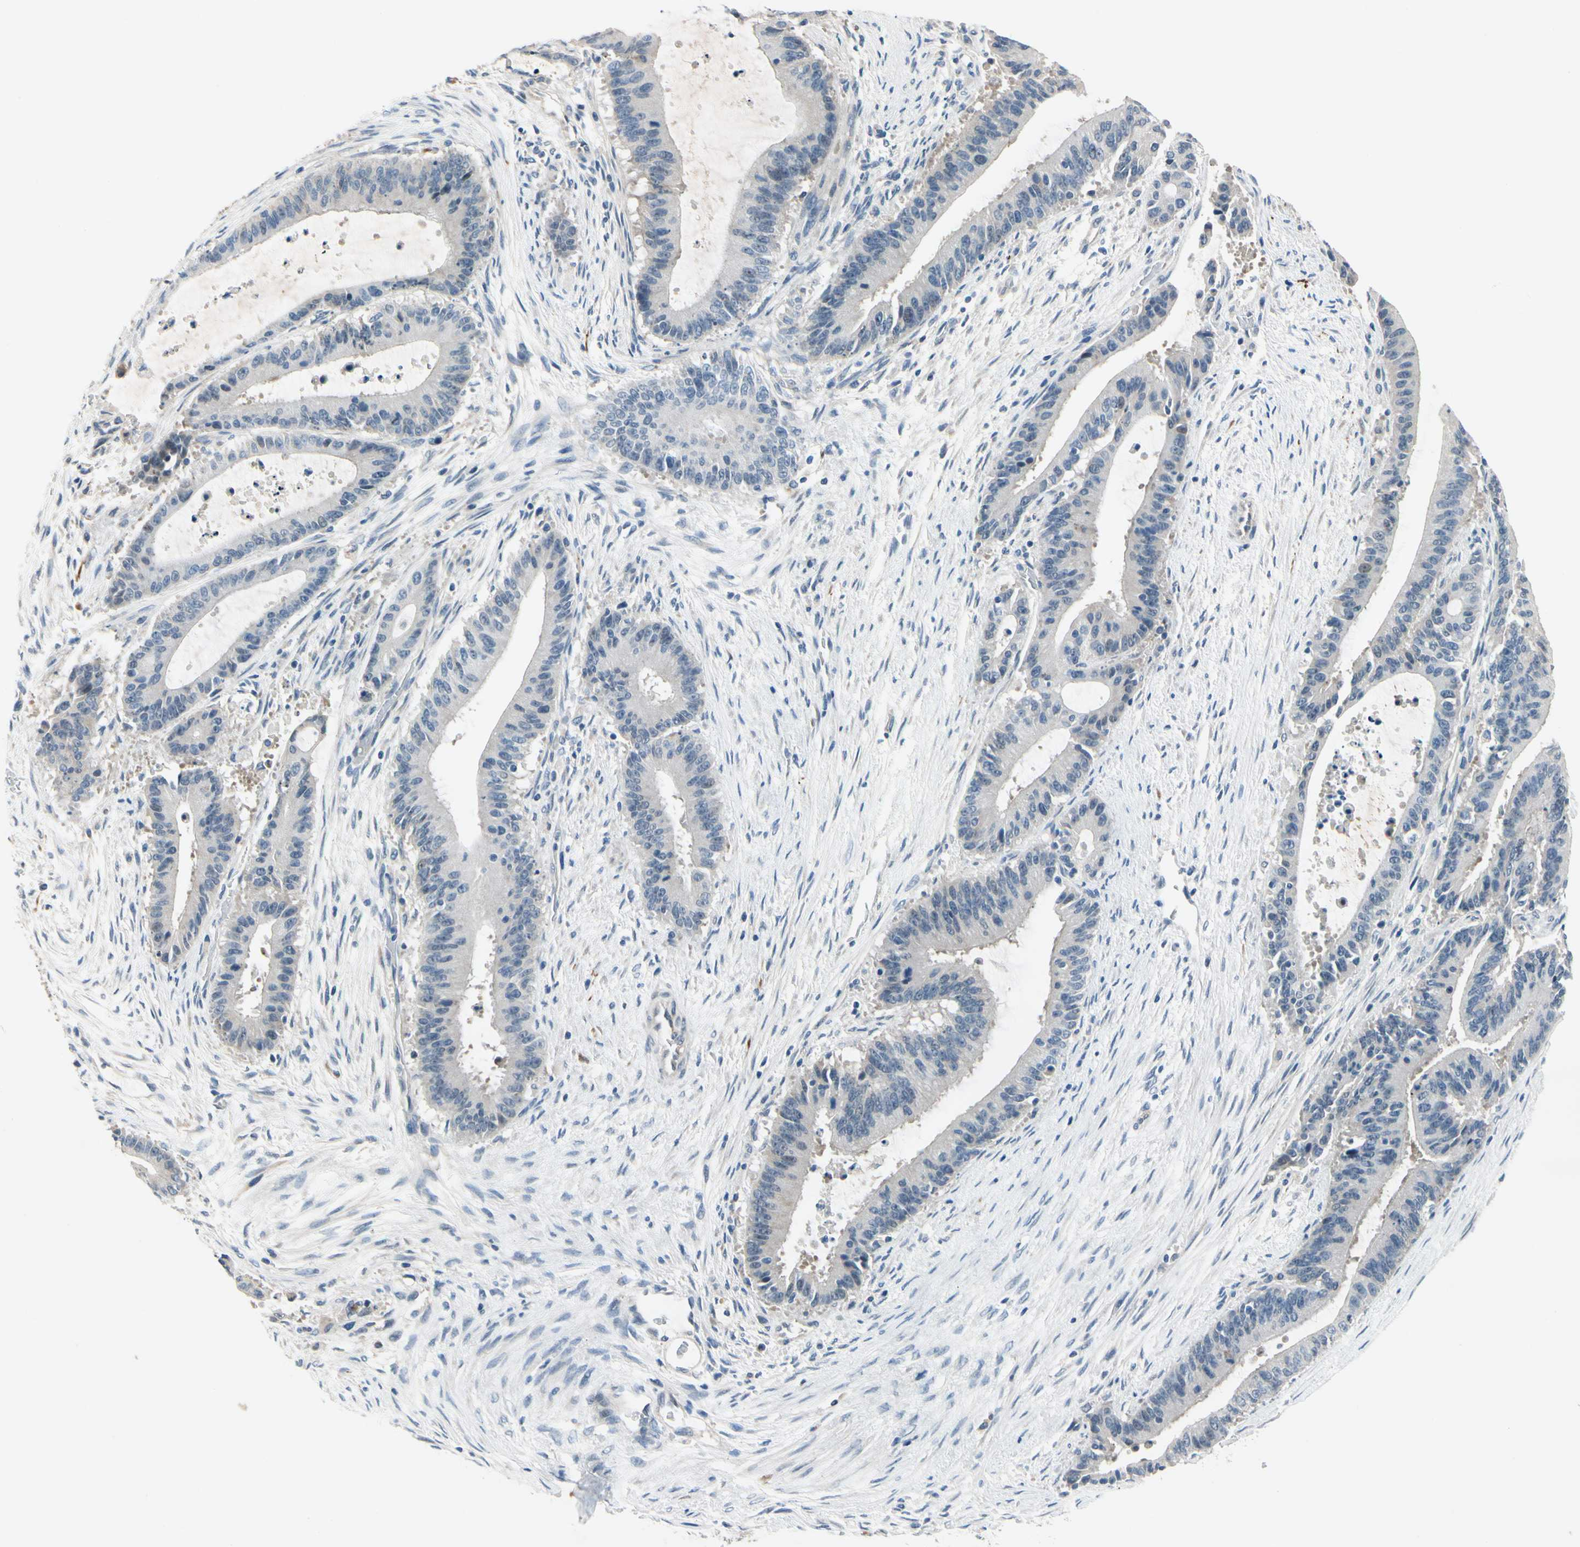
{"staining": {"intensity": "negative", "quantity": "none", "location": "none"}, "tissue": "liver cancer", "cell_type": "Tumor cells", "image_type": "cancer", "snomed": [{"axis": "morphology", "description": "Cholangiocarcinoma"}, {"axis": "topography", "description": "Liver"}], "caption": "Tumor cells are negative for protein expression in human liver cancer.", "gene": "SLC27A6", "patient": {"sex": "female", "age": 73}}